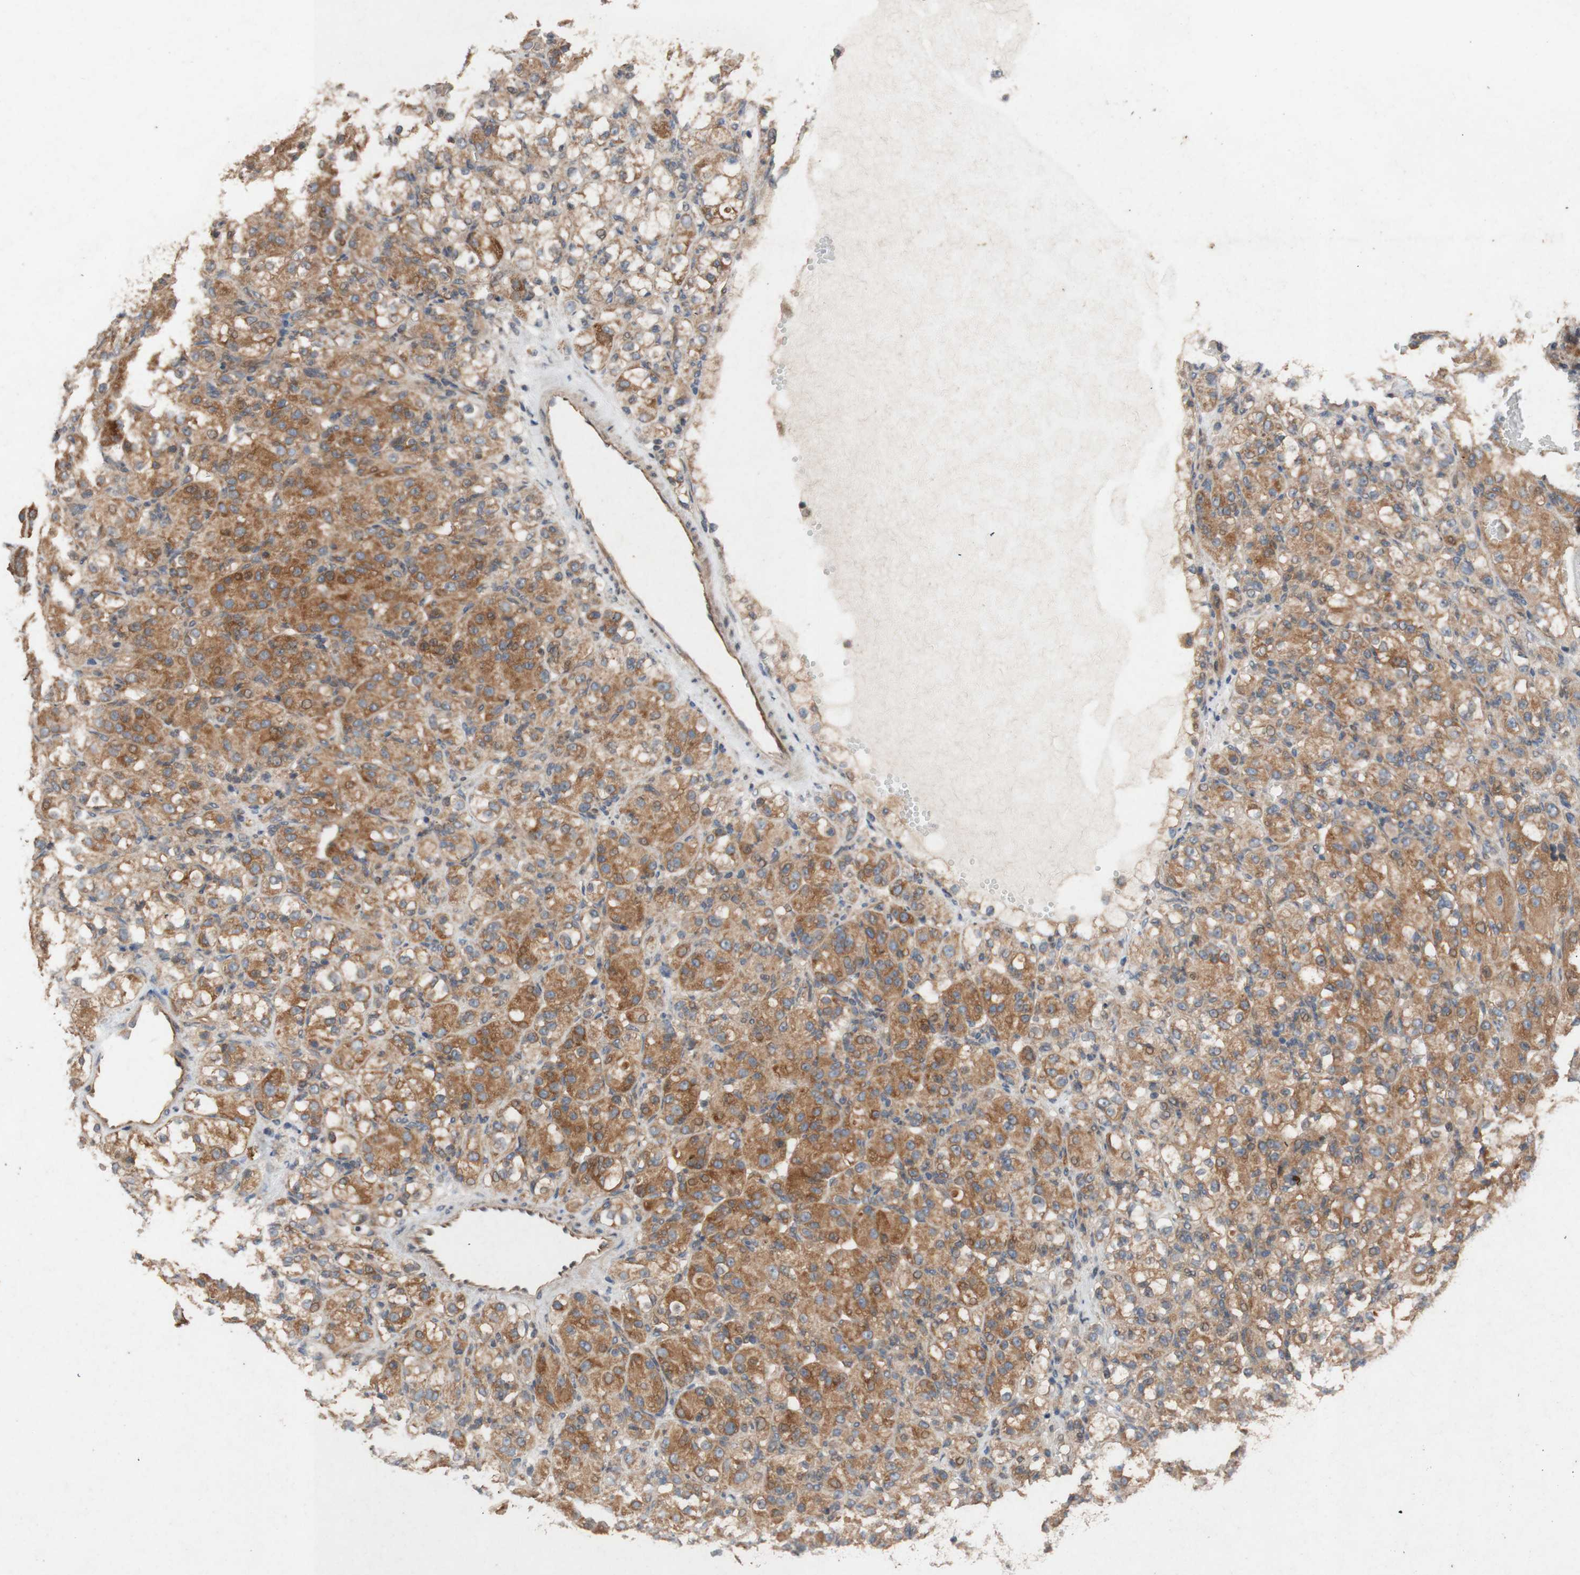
{"staining": {"intensity": "moderate", "quantity": ">75%", "location": "cytoplasmic/membranous"}, "tissue": "renal cancer", "cell_type": "Tumor cells", "image_type": "cancer", "snomed": [{"axis": "morphology", "description": "Adenocarcinoma, NOS"}, {"axis": "topography", "description": "Kidney"}], "caption": "Brown immunohistochemical staining in human renal cancer demonstrates moderate cytoplasmic/membranous expression in about >75% of tumor cells.", "gene": "TST", "patient": {"sex": "male", "age": 61}}